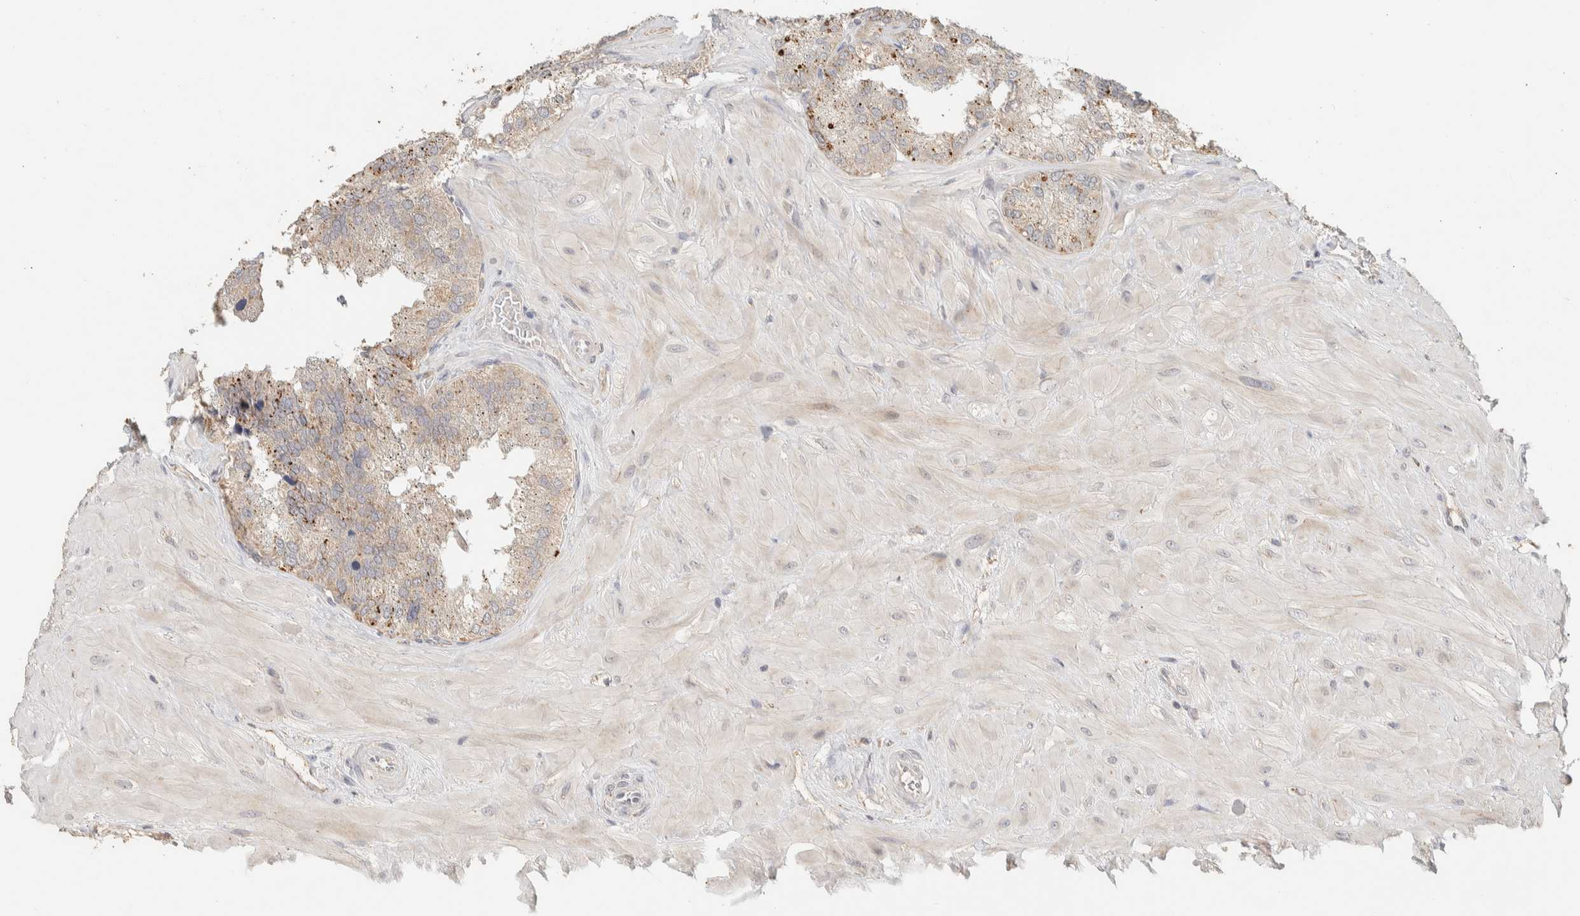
{"staining": {"intensity": "moderate", "quantity": "<25%", "location": "cytoplasmic/membranous"}, "tissue": "seminal vesicle", "cell_type": "Glandular cells", "image_type": "normal", "snomed": [{"axis": "morphology", "description": "Normal tissue, NOS"}, {"axis": "topography", "description": "Prostate"}, {"axis": "topography", "description": "Seminal veicle"}], "caption": "Protein staining exhibits moderate cytoplasmic/membranous staining in approximately <25% of glandular cells in unremarkable seminal vesicle.", "gene": "ITPA", "patient": {"sex": "male", "age": 51}}